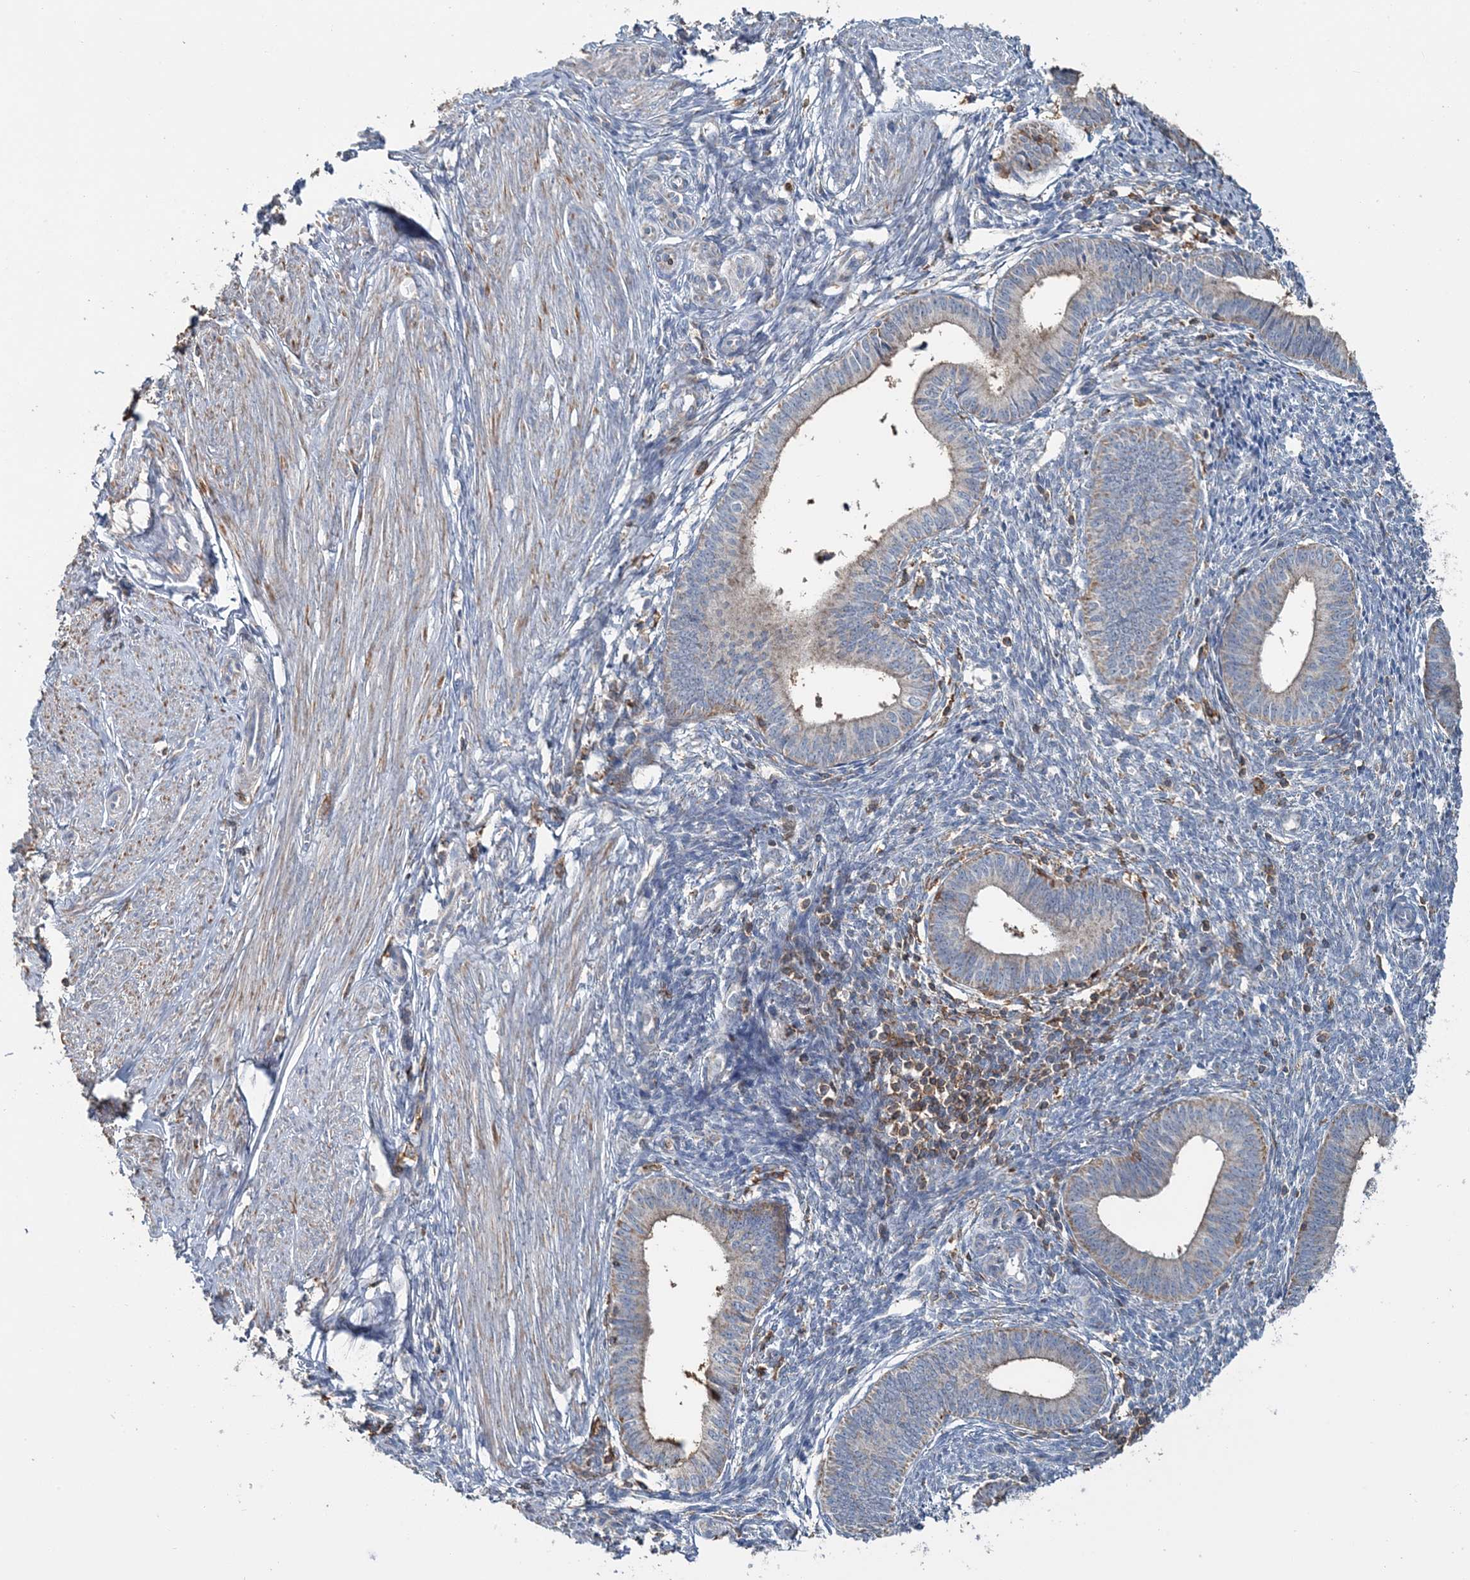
{"staining": {"intensity": "moderate", "quantity": "<25%", "location": "cytoplasmic/membranous"}, "tissue": "endometrium", "cell_type": "Cells in endometrial stroma", "image_type": "normal", "snomed": [{"axis": "morphology", "description": "Normal tissue, NOS"}, {"axis": "topography", "description": "Endometrium"}], "caption": "Approximately <25% of cells in endometrial stroma in normal human endometrium exhibit moderate cytoplasmic/membranous protein expression as visualized by brown immunohistochemical staining.", "gene": "TMLHE", "patient": {"sex": "female", "age": 46}}